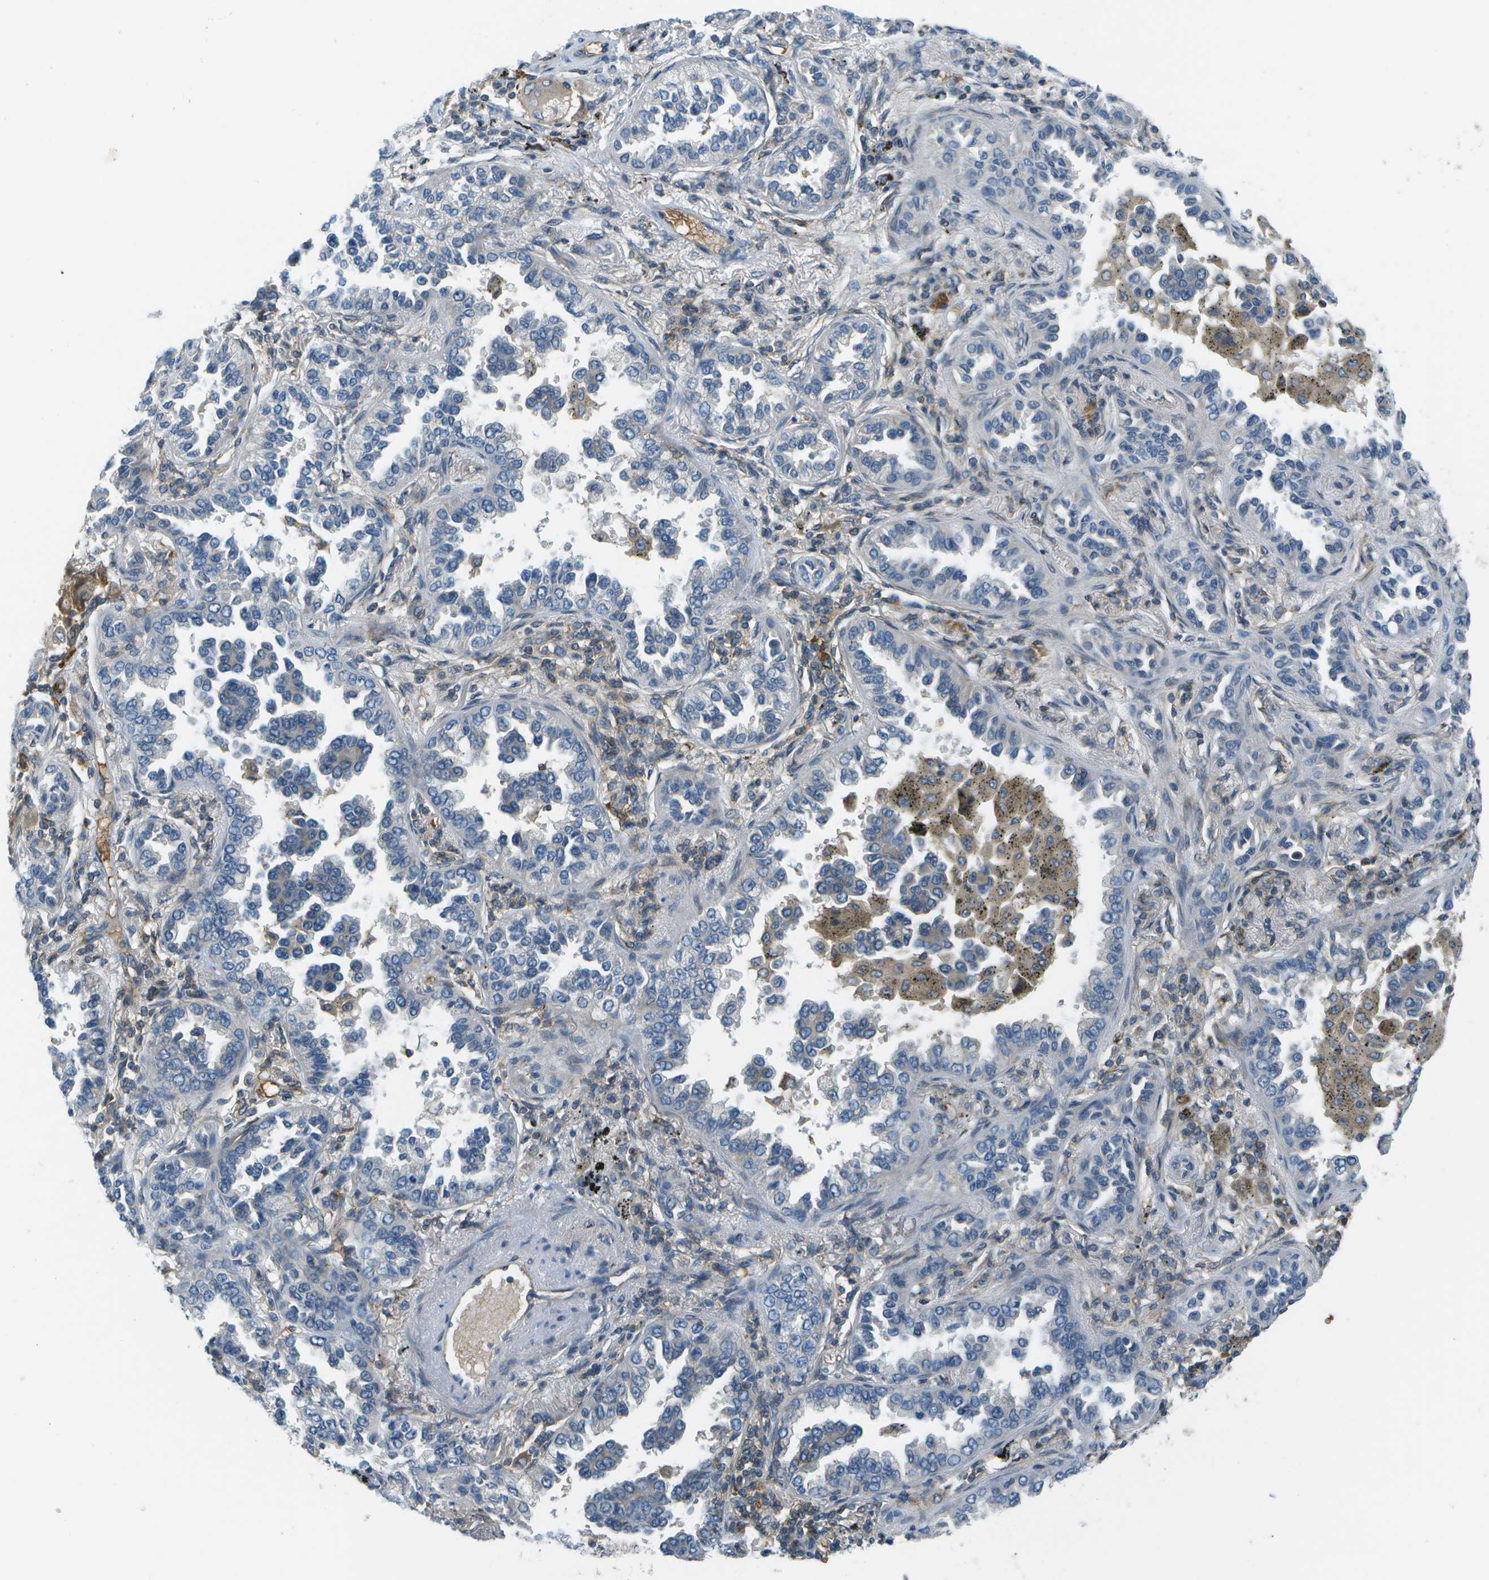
{"staining": {"intensity": "negative", "quantity": "none", "location": "none"}, "tissue": "lung cancer", "cell_type": "Tumor cells", "image_type": "cancer", "snomed": [{"axis": "morphology", "description": "Normal tissue, NOS"}, {"axis": "morphology", "description": "Adenocarcinoma, NOS"}, {"axis": "topography", "description": "Lung"}], "caption": "The micrograph demonstrates no significant expression in tumor cells of lung cancer. The staining was performed using DAB (3,3'-diaminobenzidine) to visualize the protein expression in brown, while the nuclei were stained in blue with hematoxylin (Magnification: 20x).", "gene": "CTIF", "patient": {"sex": "male", "age": 59}}